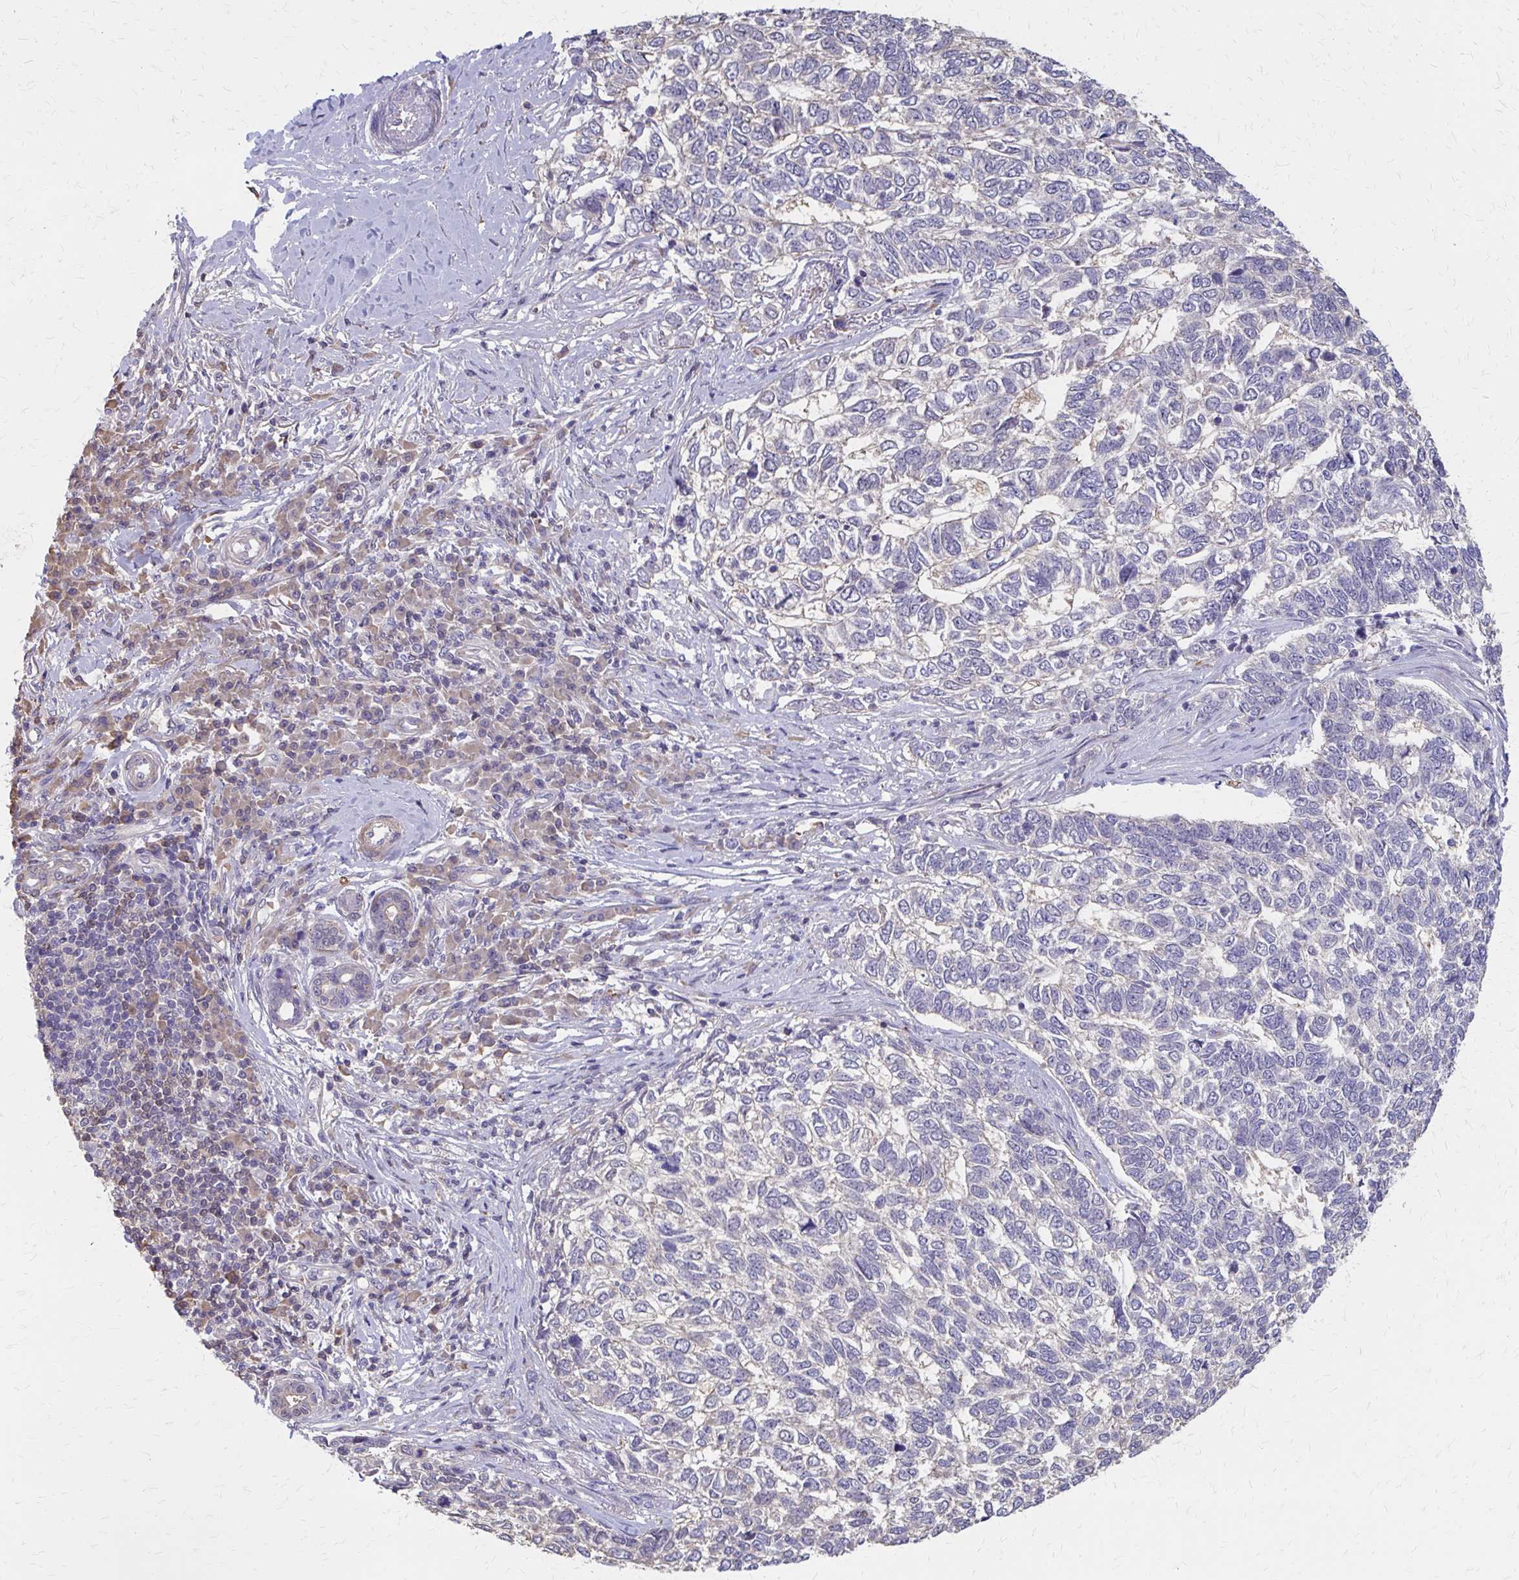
{"staining": {"intensity": "negative", "quantity": "none", "location": "none"}, "tissue": "skin cancer", "cell_type": "Tumor cells", "image_type": "cancer", "snomed": [{"axis": "morphology", "description": "Basal cell carcinoma"}, {"axis": "topography", "description": "Skin"}], "caption": "Immunohistochemistry photomicrograph of neoplastic tissue: human basal cell carcinoma (skin) stained with DAB (3,3'-diaminobenzidine) reveals no significant protein staining in tumor cells.", "gene": "IFI44L", "patient": {"sex": "female", "age": 65}}